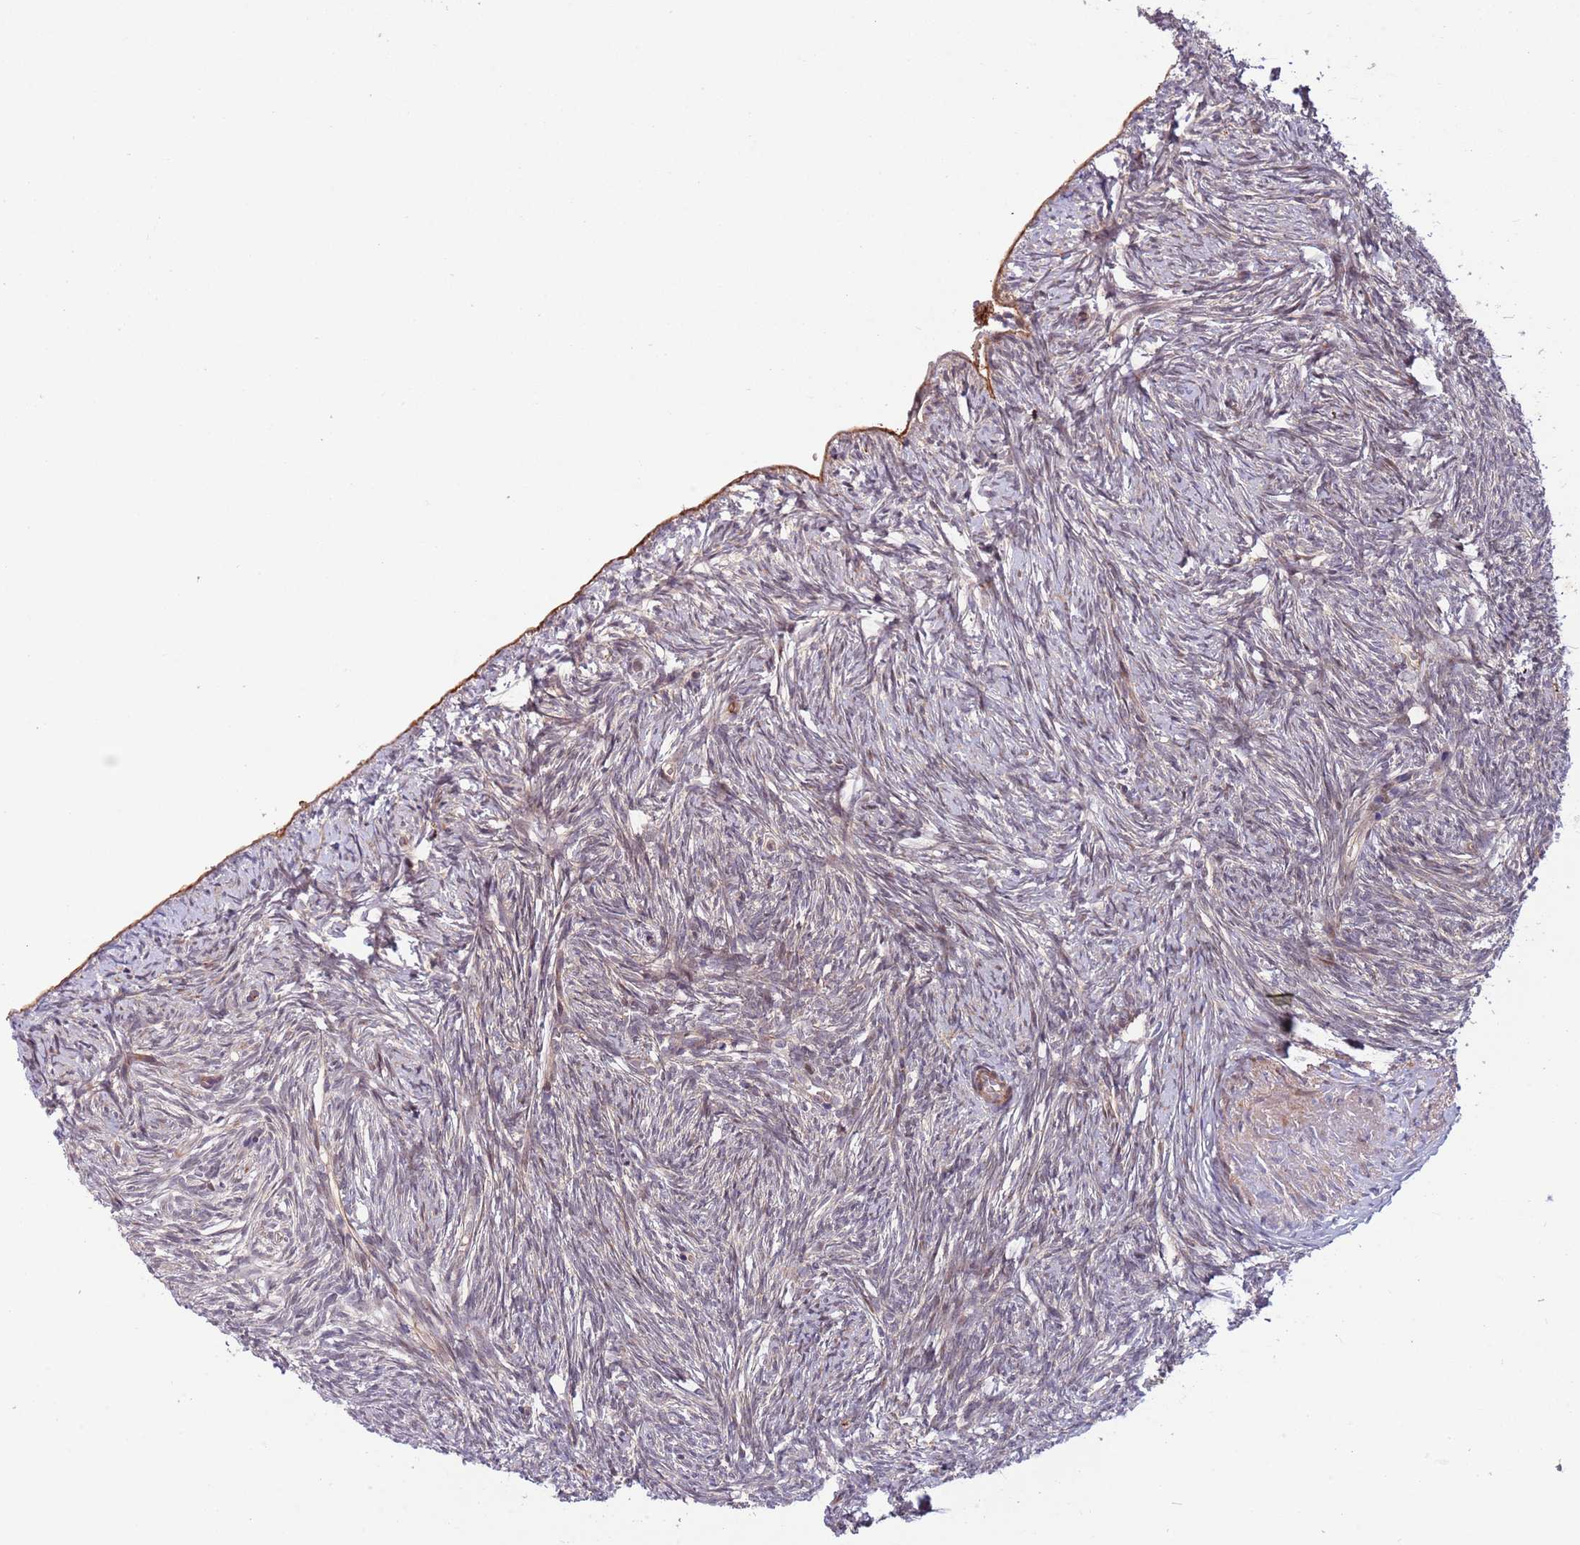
{"staining": {"intensity": "weak", "quantity": "25%-75%", "location": "cytoplasmic/membranous"}, "tissue": "ovary", "cell_type": "Ovarian stroma cells", "image_type": "normal", "snomed": [{"axis": "morphology", "description": "Normal tissue, NOS"}, {"axis": "topography", "description": "Ovary"}], "caption": "Ovary stained for a protein (brown) shows weak cytoplasmic/membranous positive staining in approximately 25%-75% of ovarian stroma cells.", "gene": "NT5DC4", "patient": {"sex": "female", "age": 51}}